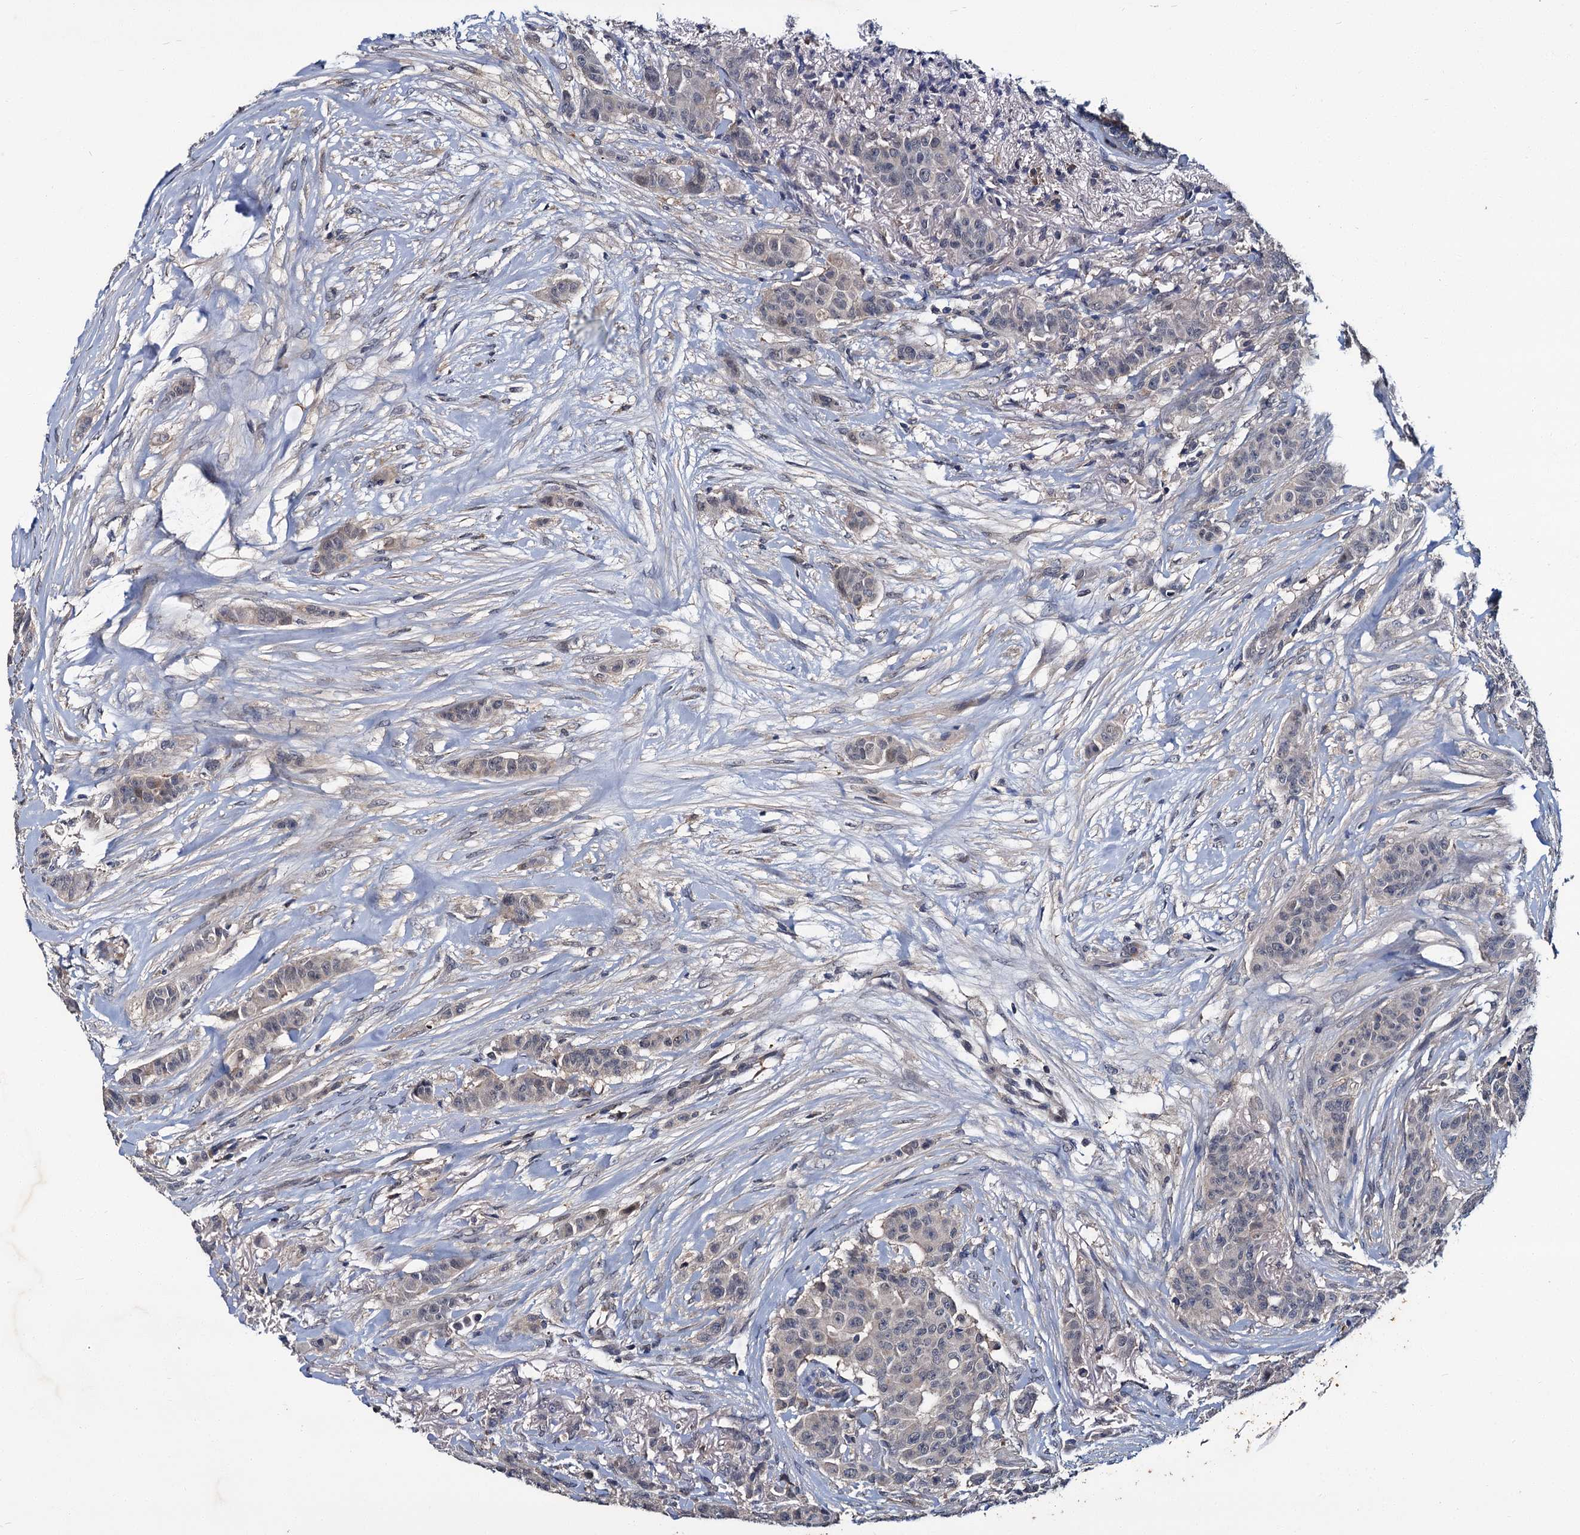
{"staining": {"intensity": "negative", "quantity": "none", "location": "none"}, "tissue": "breast cancer", "cell_type": "Tumor cells", "image_type": "cancer", "snomed": [{"axis": "morphology", "description": "Duct carcinoma"}, {"axis": "topography", "description": "Breast"}], "caption": "Tumor cells are negative for brown protein staining in breast cancer (invasive ductal carcinoma). The staining is performed using DAB brown chromogen with nuclei counter-stained in using hematoxylin.", "gene": "SLC46A3", "patient": {"sex": "female", "age": 40}}